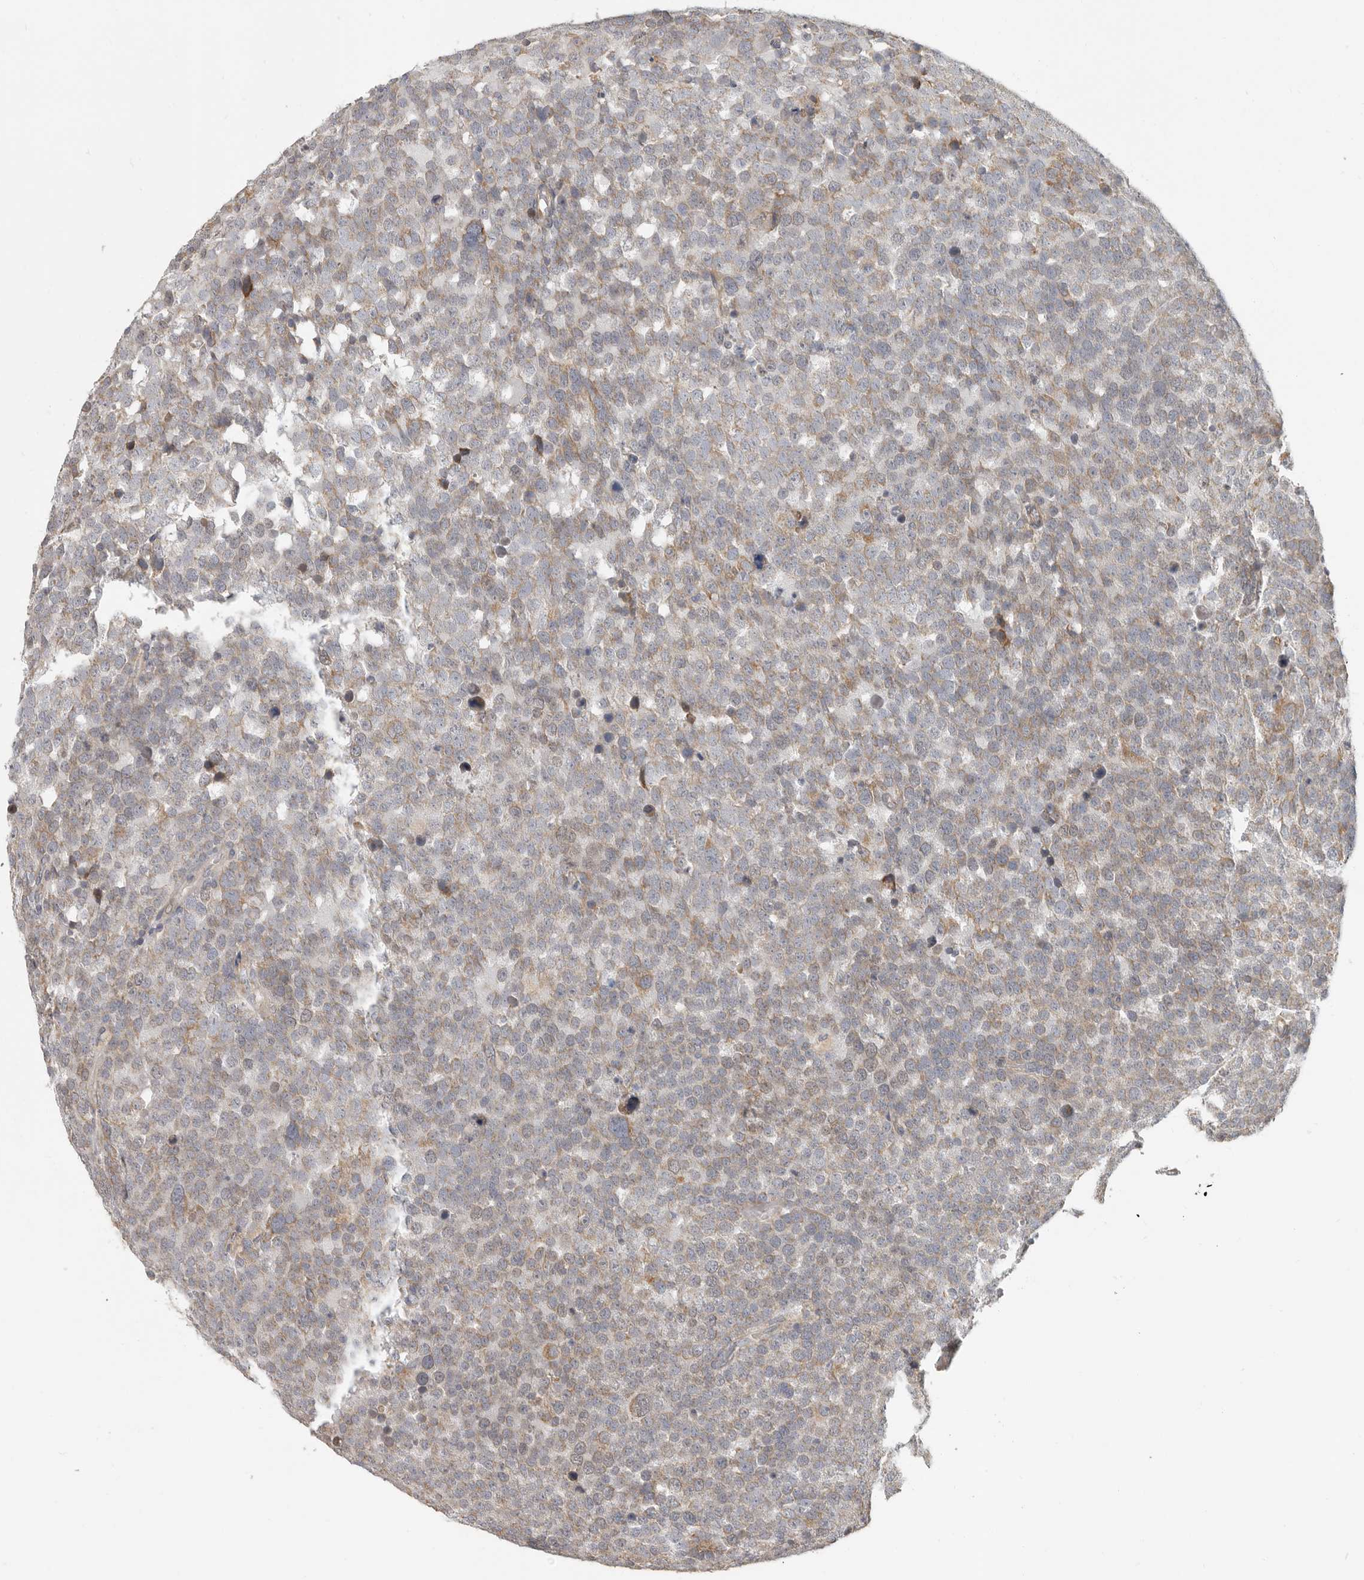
{"staining": {"intensity": "moderate", "quantity": "25%-75%", "location": "cytoplasmic/membranous"}, "tissue": "testis cancer", "cell_type": "Tumor cells", "image_type": "cancer", "snomed": [{"axis": "morphology", "description": "Seminoma, NOS"}, {"axis": "topography", "description": "Testis"}], "caption": "Testis seminoma stained with DAB (3,3'-diaminobenzidine) IHC reveals medium levels of moderate cytoplasmic/membranous expression in about 25%-75% of tumor cells. The staining was performed using DAB (3,3'-diaminobenzidine), with brown indicating positive protein expression. Nuclei are stained blue with hematoxylin.", "gene": "UNK", "patient": {"sex": "male", "age": 71}}